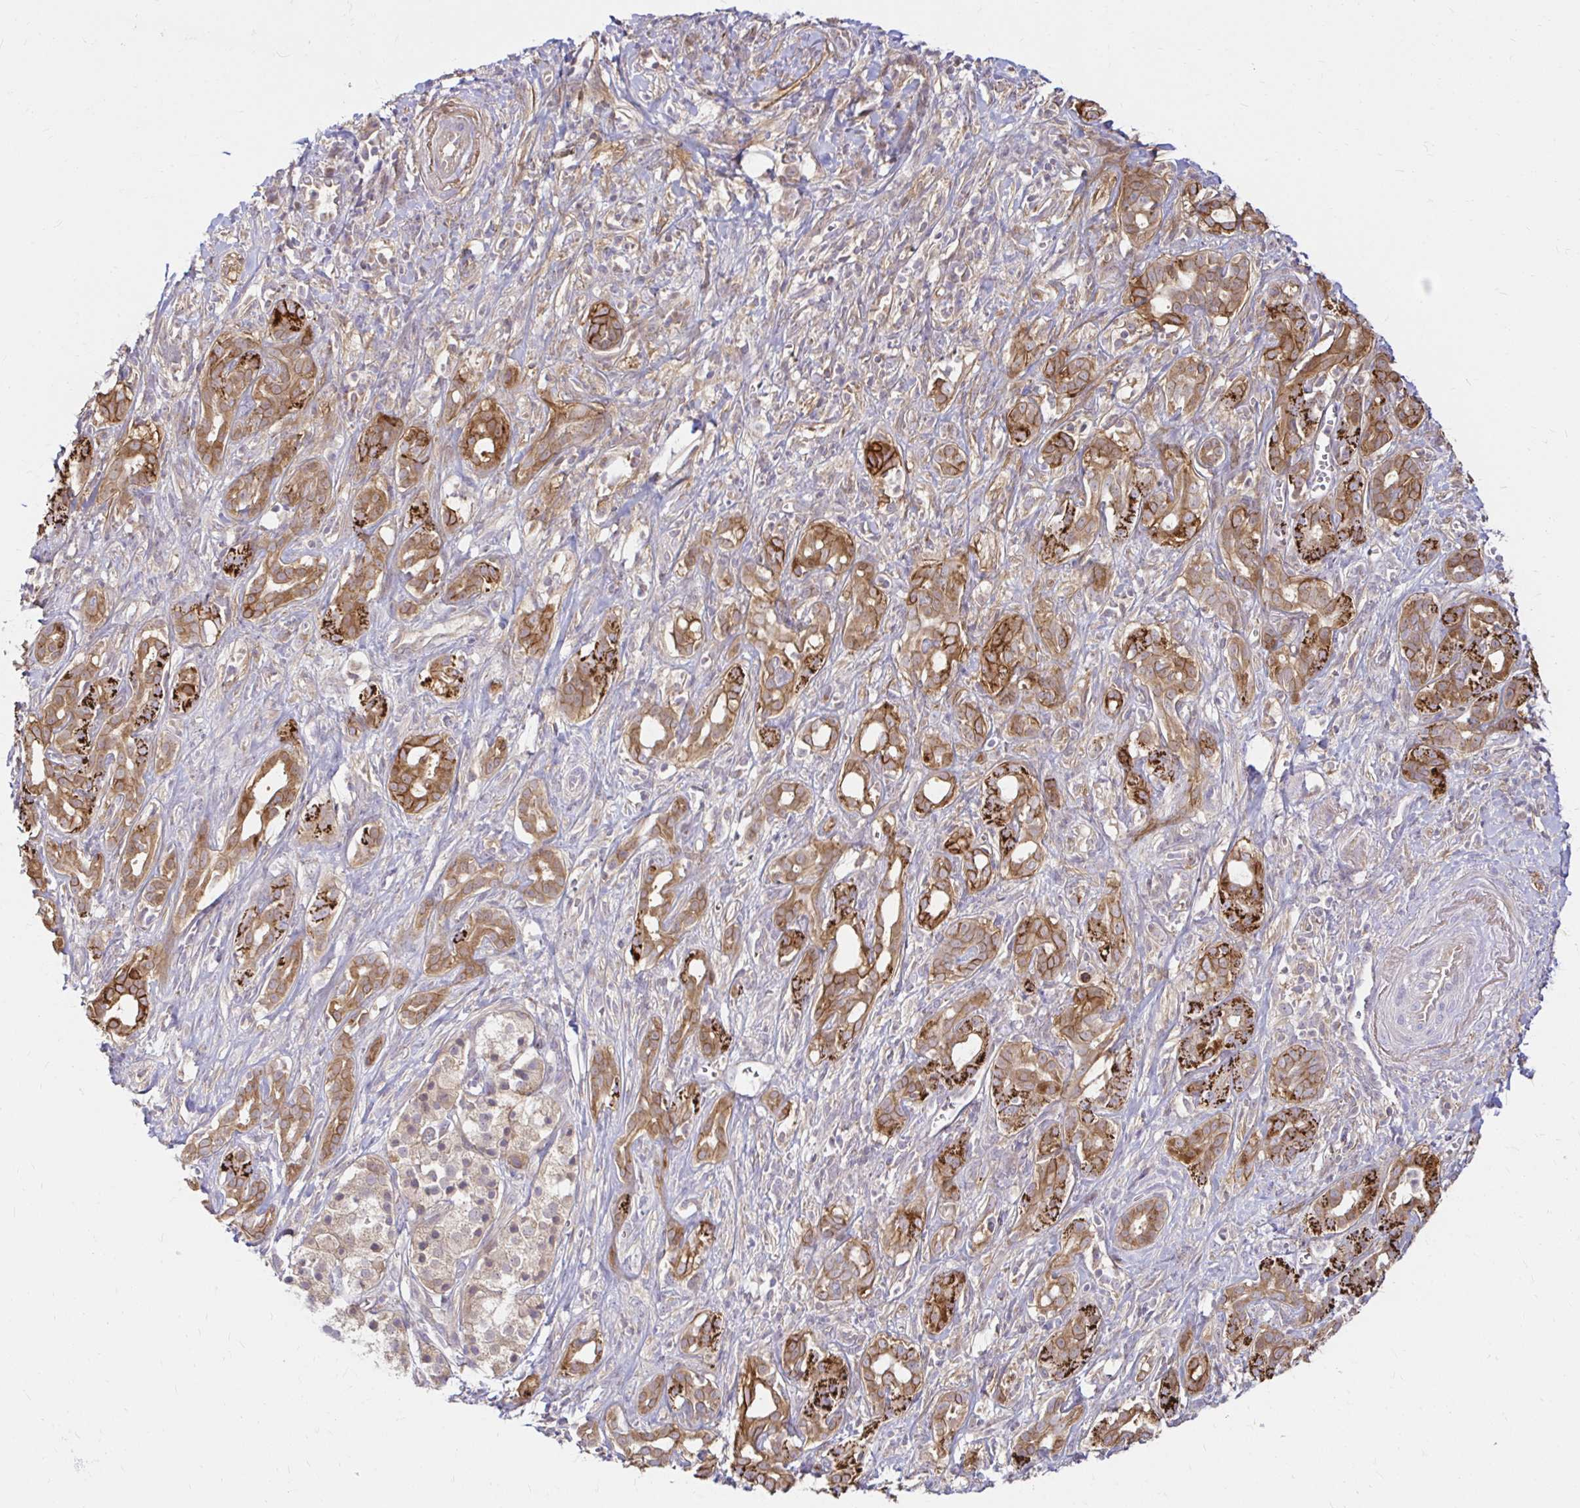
{"staining": {"intensity": "moderate", "quantity": ">75%", "location": "cytoplasmic/membranous"}, "tissue": "pancreatic cancer", "cell_type": "Tumor cells", "image_type": "cancer", "snomed": [{"axis": "morphology", "description": "Adenocarcinoma, NOS"}, {"axis": "topography", "description": "Pancreas"}], "caption": "Immunohistochemical staining of pancreatic cancer (adenocarcinoma) exhibits medium levels of moderate cytoplasmic/membranous positivity in approximately >75% of tumor cells.", "gene": "ITGA2", "patient": {"sex": "male", "age": 61}}